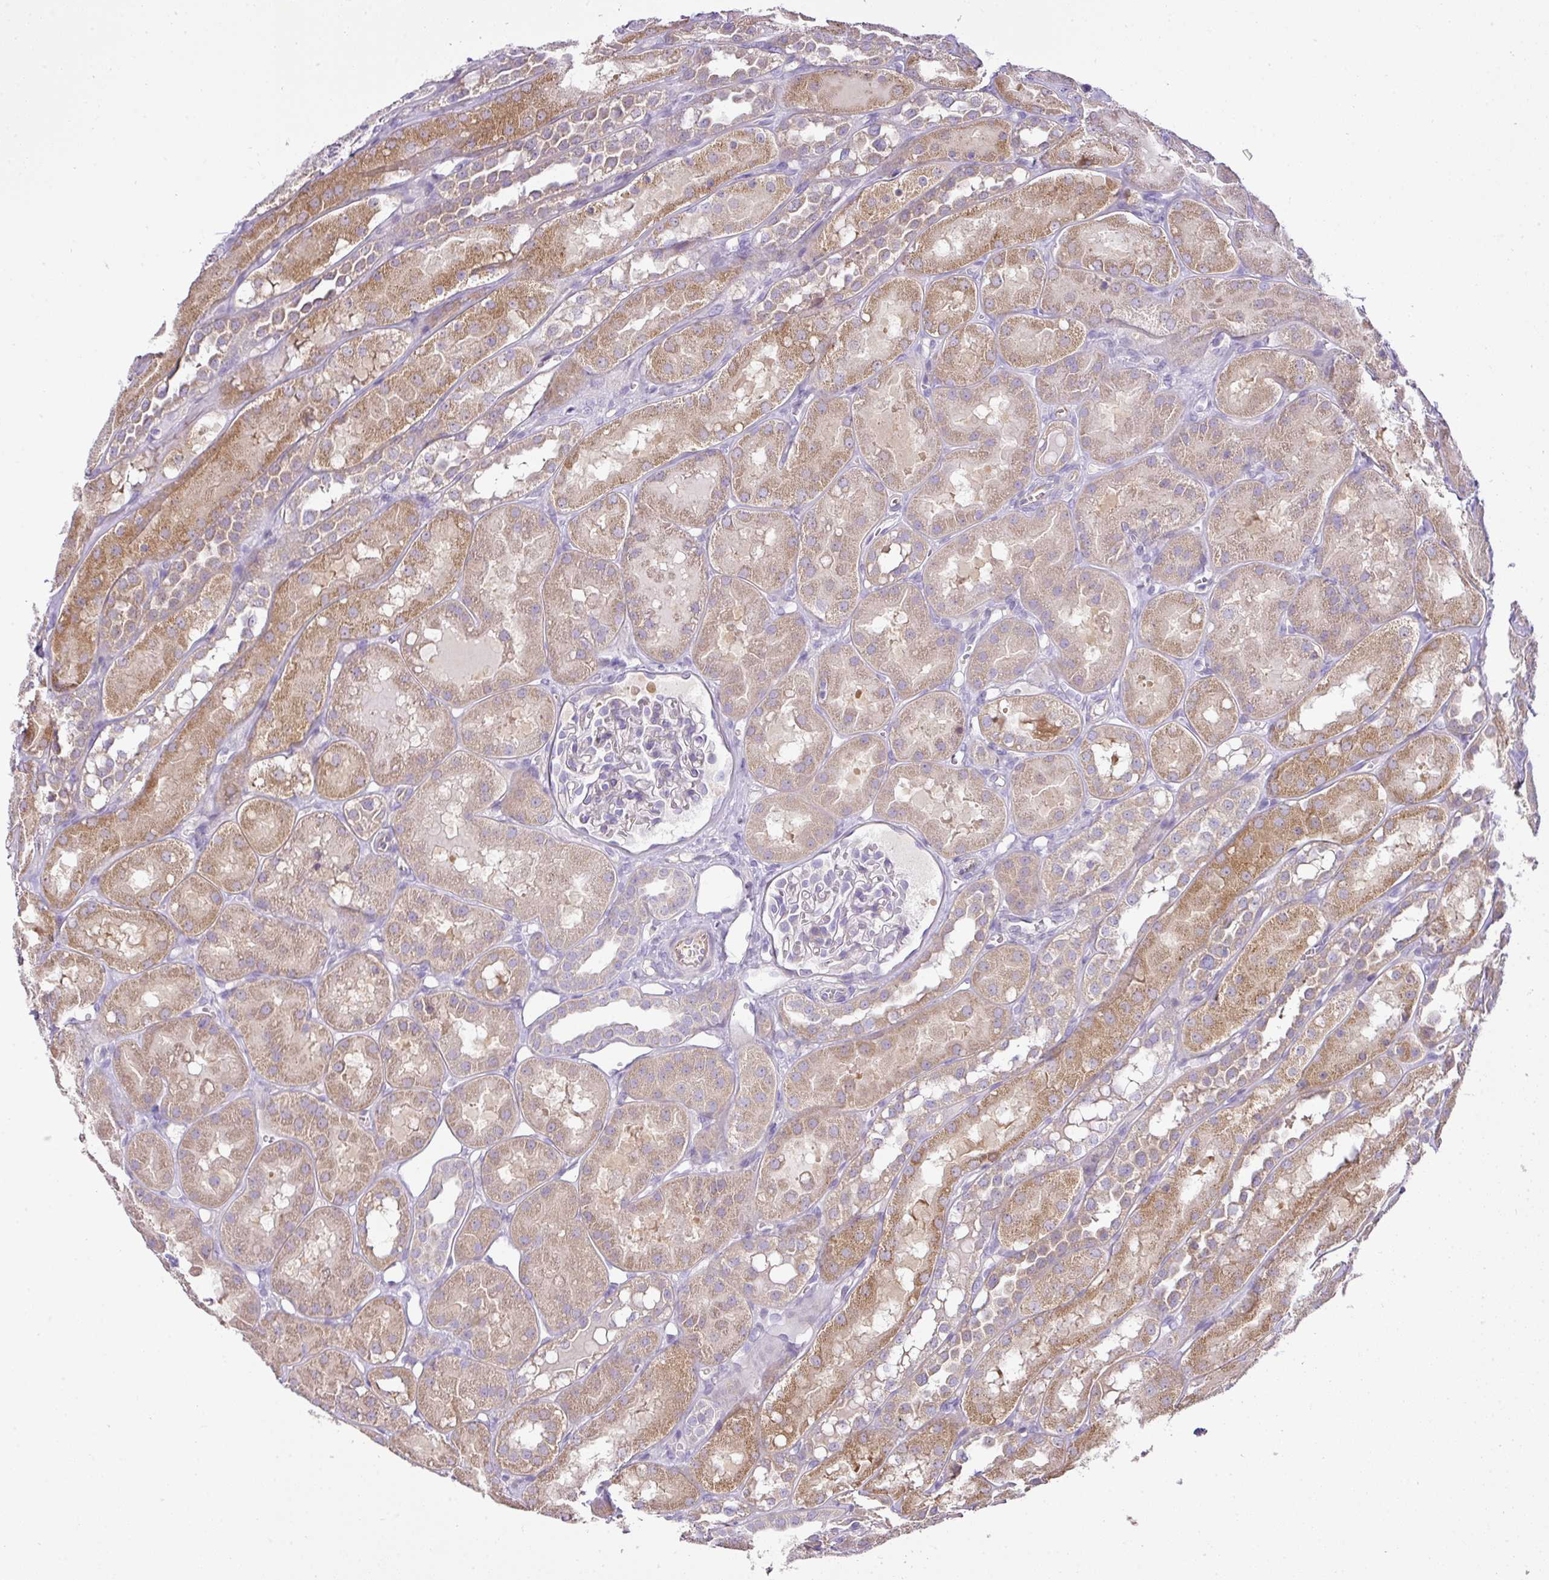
{"staining": {"intensity": "negative", "quantity": "none", "location": "none"}, "tissue": "kidney", "cell_type": "Cells in glomeruli", "image_type": "normal", "snomed": [{"axis": "morphology", "description": "Normal tissue, NOS"}, {"axis": "topography", "description": "Kidney"}], "caption": "An IHC histopathology image of benign kidney is shown. There is no staining in cells in glomeruli of kidney. Nuclei are stained in blue.", "gene": "HOXC13", "patient": {"sex": "male", "age": 16}}